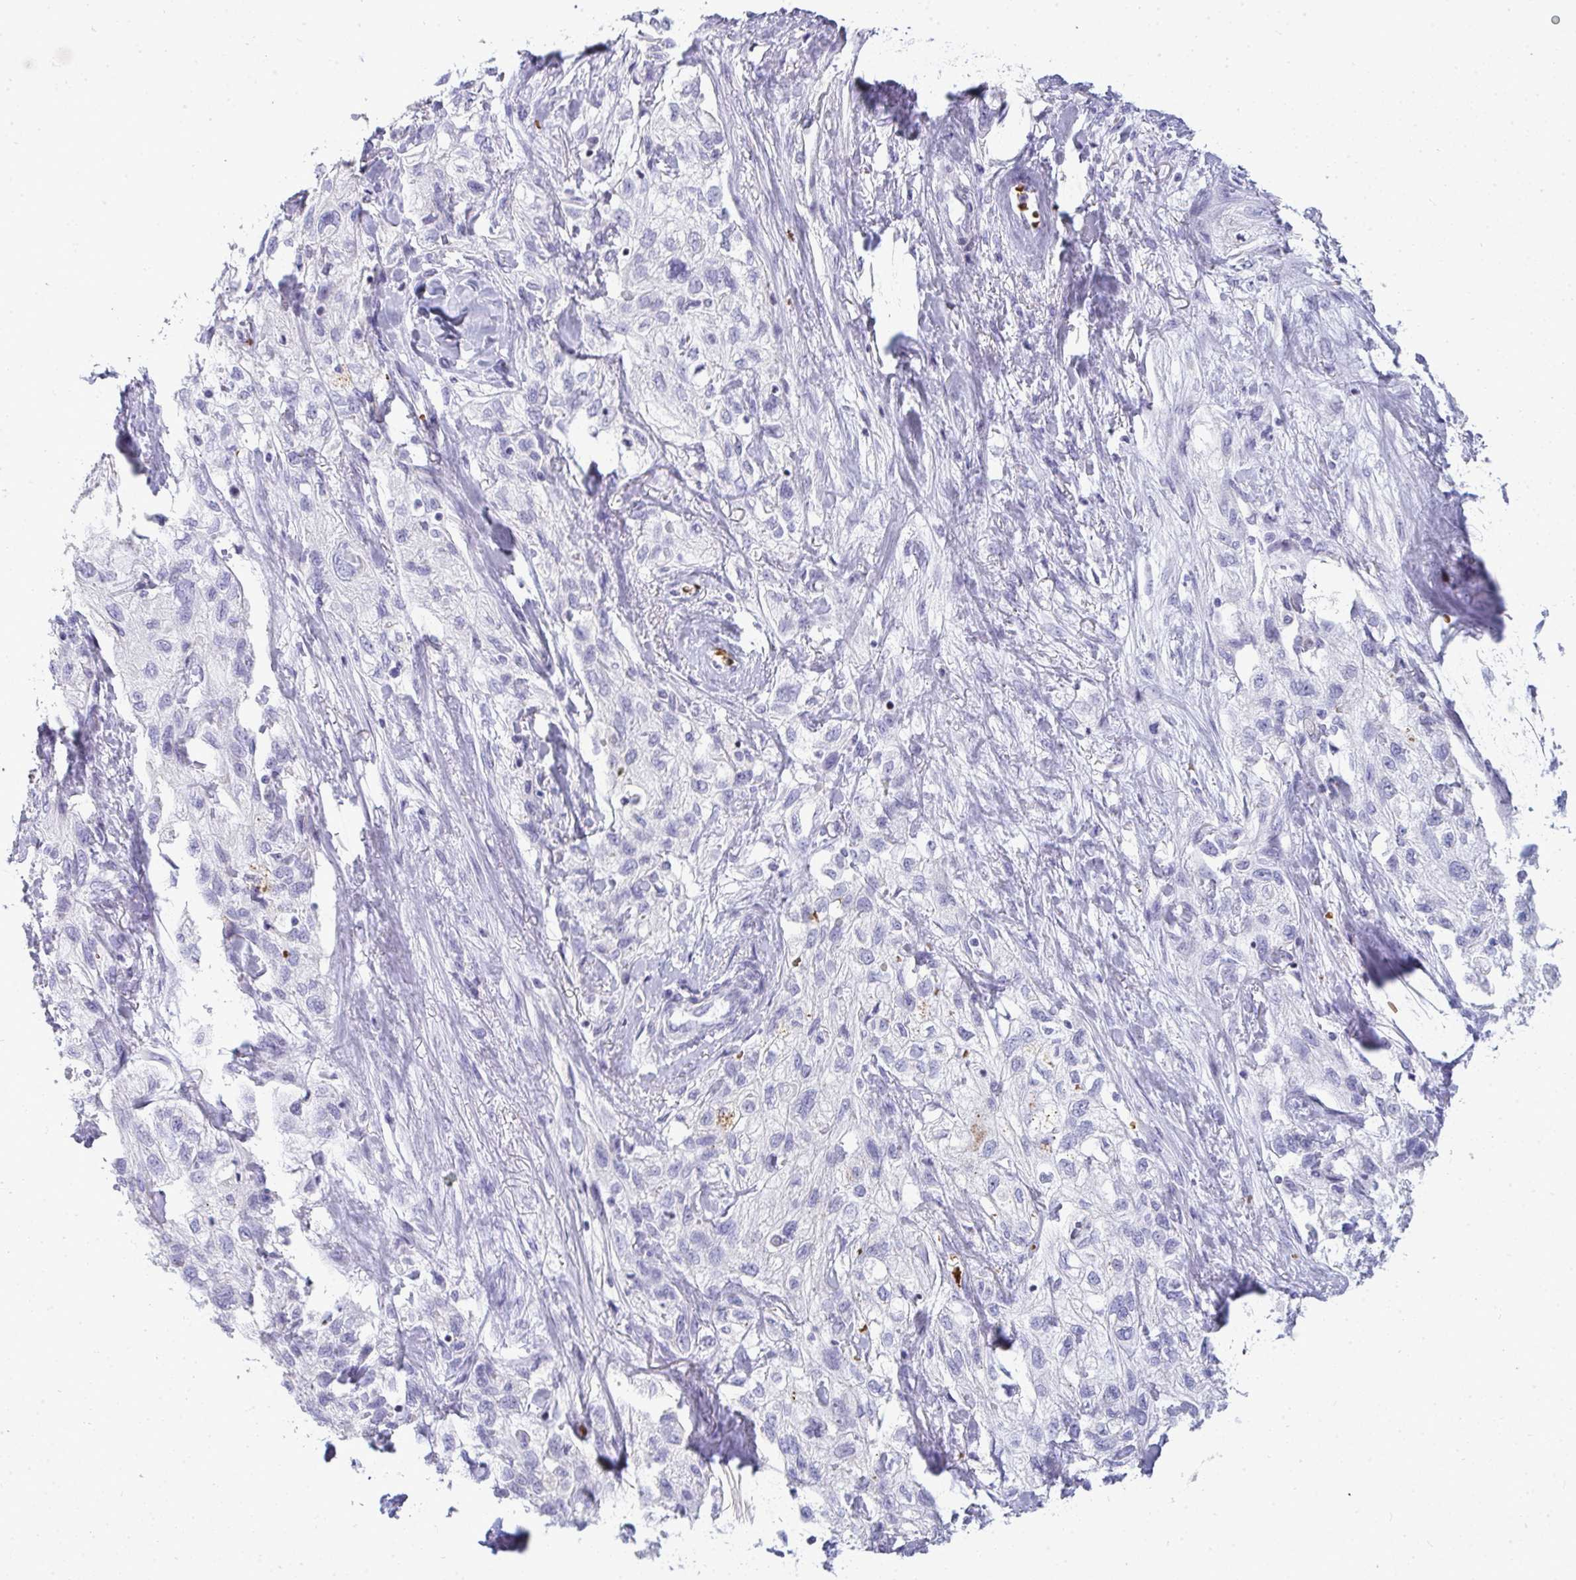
{"staining": {"intensity": "negative", "quantity": "none", "location": "none"}, "tissue": "skin cancer", "cell_type": "Tumor cells", "image_type": "cancer", "snomed": [{"axis": "morphology", "description": "Squamous cell carcinoma, NOS"}, {"axis": "topography", "description": "Skin"}, {"axis": "topography", "description": "Vulva"}], "caption": "Tumor cells are negative for protein expression in human squamous cell carcinoma (skin).", "gene": "ZNF182", "patient": {"sex": "female", "age": 86}}